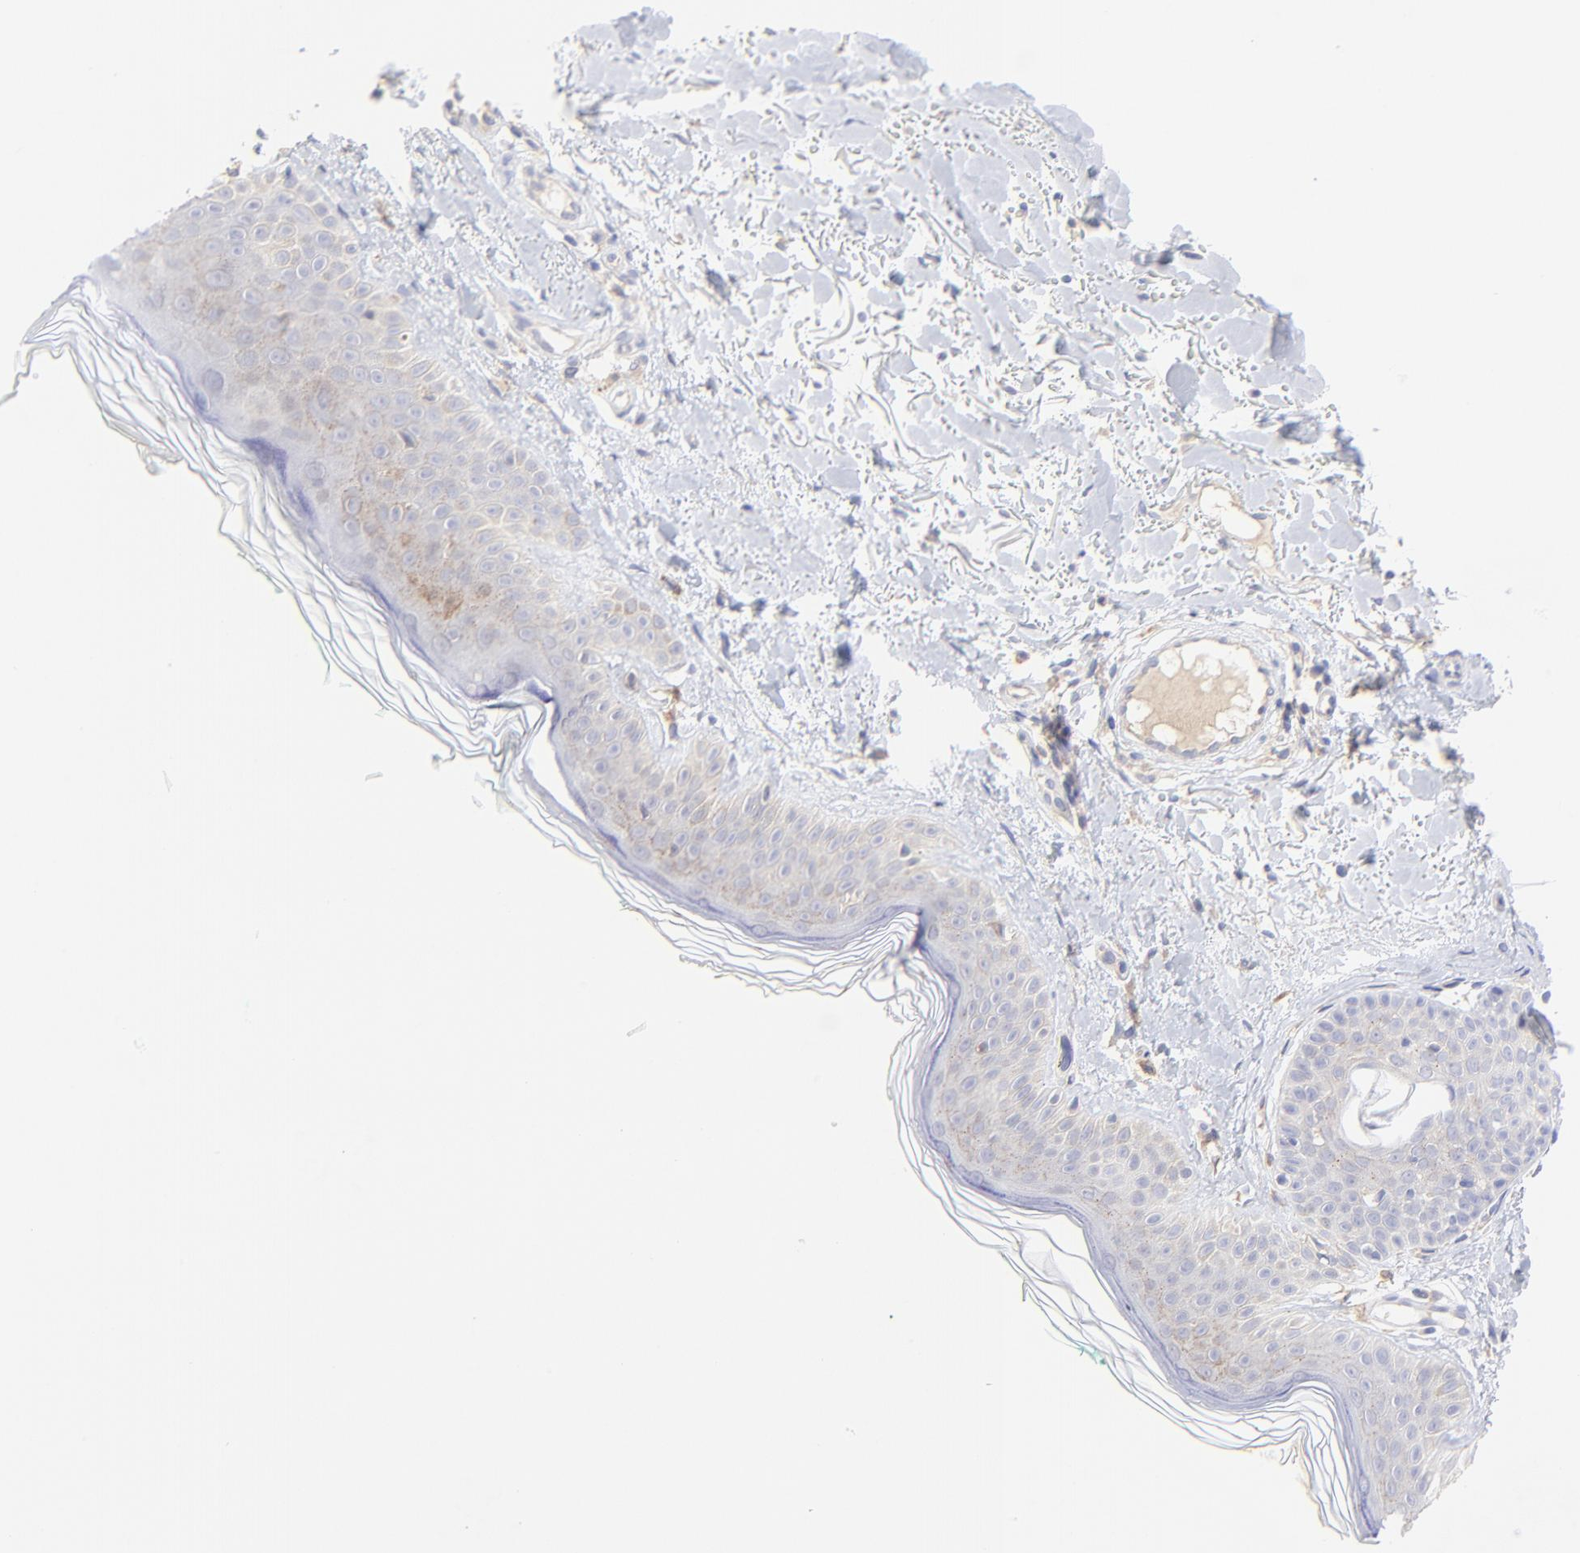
{"staining": {"intensity": "negative", "quantity": "none", "location": "none"}, "tissue": "skin", "cell_type": "Fibroblasts", "image_type": "normal", "snomed": [{"axis": "morphology", "description": "Normal tissue, NOS"}, {"axis": "topography", "description": "Skin"}], "caption": "Fibroblasts are negative for brown protein staining in normal skin. The staining was performed using DAB (3,3'-diaminobenzidine) to visualize the protein expression in brown, while the nuclei were stained in blue with hematoxylin (Magnification: 20x).", "gene": "LHFPL1", "patient": {"sex": "male", "age": 71}}